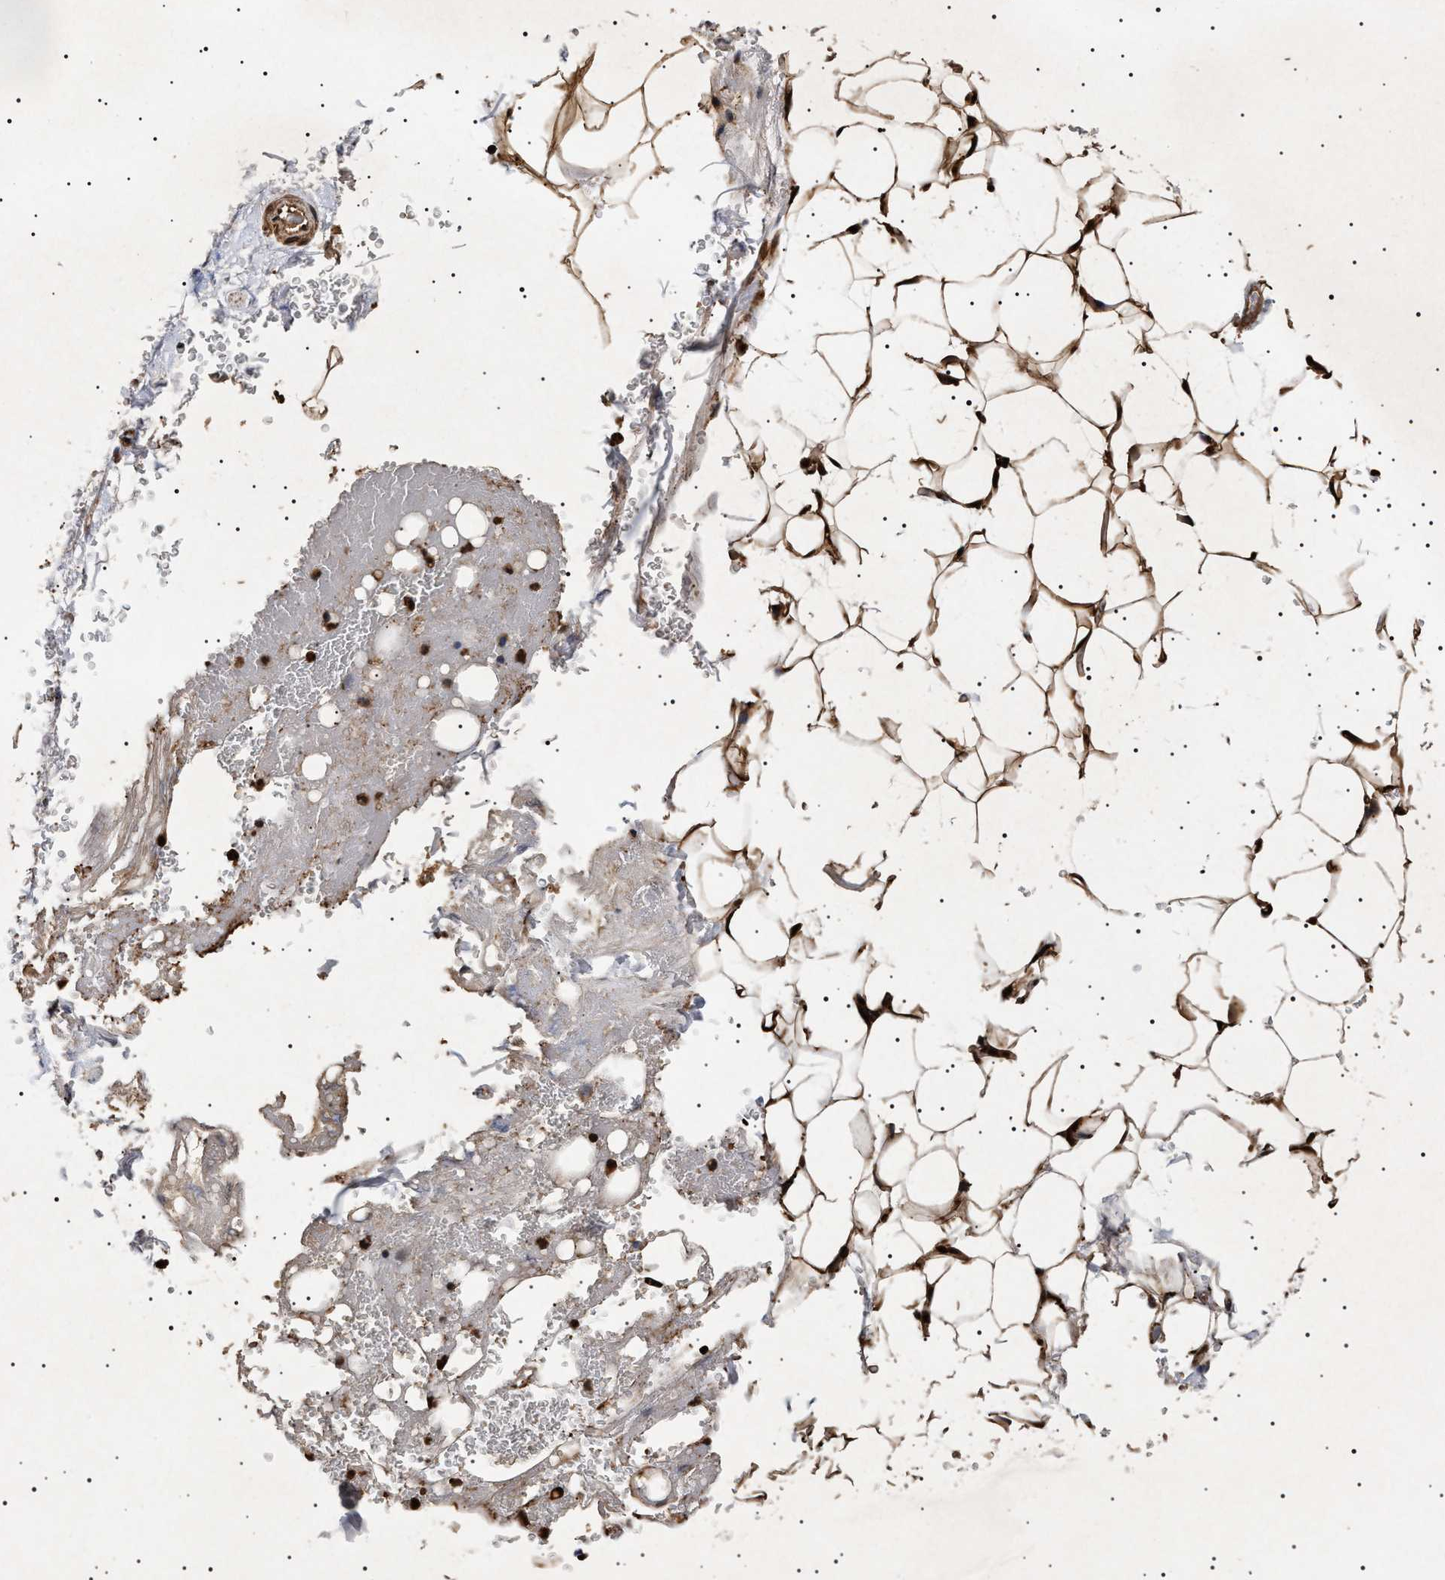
{"staining": {"intensity": "moderate", "quantity": ">75%", "location": "cytoplasmic/membranous"}, "tissue": "adipose tissue", "cell_type": "Adipocytes", "image_type": "normal", "snomed": [{"axis": "morphology", "description": "Normal tissue, NOS"}, {"axis": "topography", "description": "Peripheral nerve tissue"}], "caption": "Immunohistochemistry (IHC) image of benign human adipose tissue stained for a protein (brown), which exhibits medium levels of moderate cytoplasmic/membranous expression in approximately >75% of adipocytes.", "gene": "KIF21A", "patient": {"sex": "male", "age": 70}}